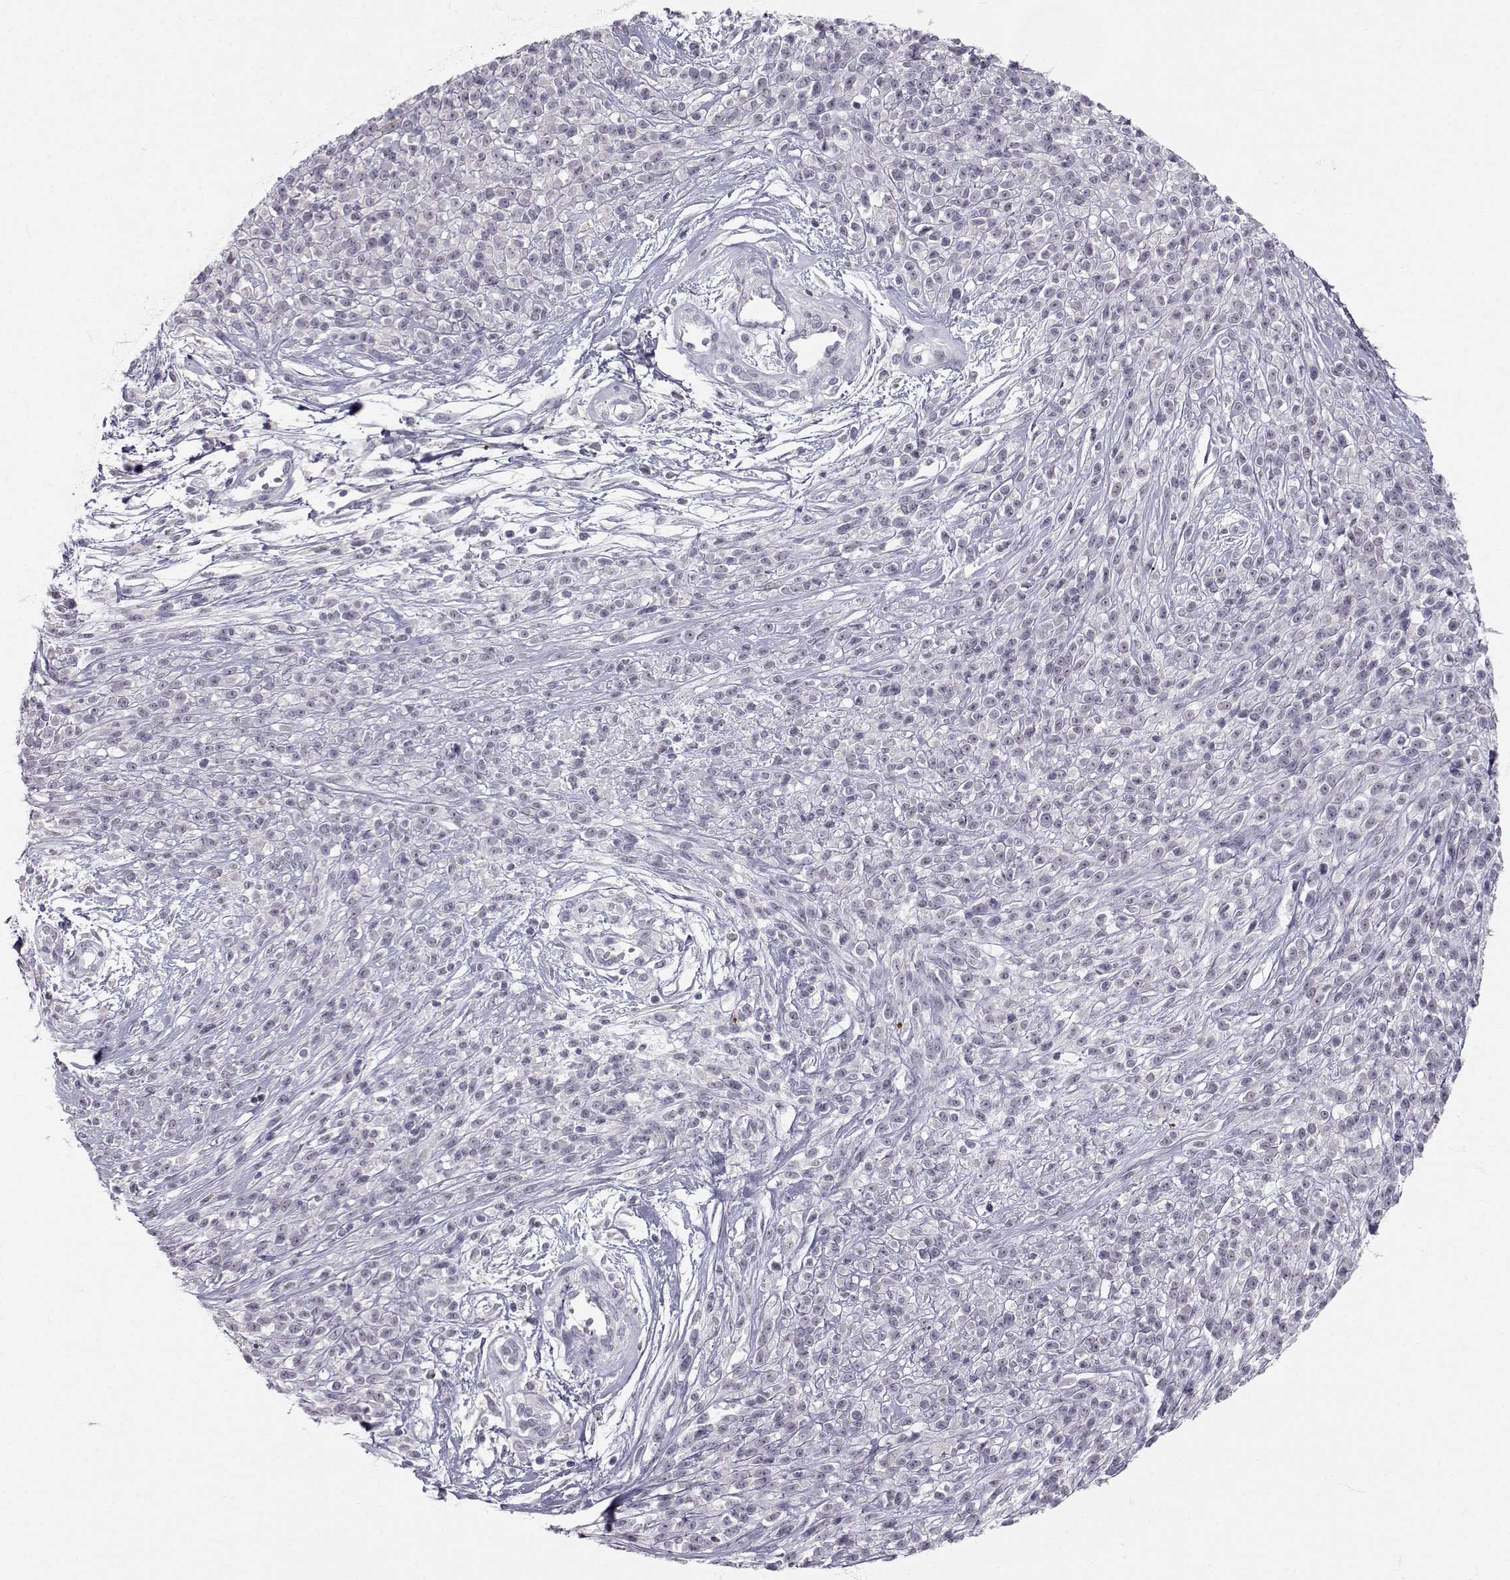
{"staining": {"intensity": "negative", "quantity": "none", "location": "none"}, "tissue": "melanoma", "cell_type": "Tumor cells", "image_type": "cancer", "snomed": [{"axis": "morphology", "description": "Malignant melanoma, NOS"}, {"axis": "topography", "description": "Skin"}, {"axis": "topography", "description": "Skin of trunk"}], "caption": "IHC of human malignant melanoma demonstrates no staining in tumor cells.", "gene": "ZNF185", "patient": {"sex": "male", "age": 74}}